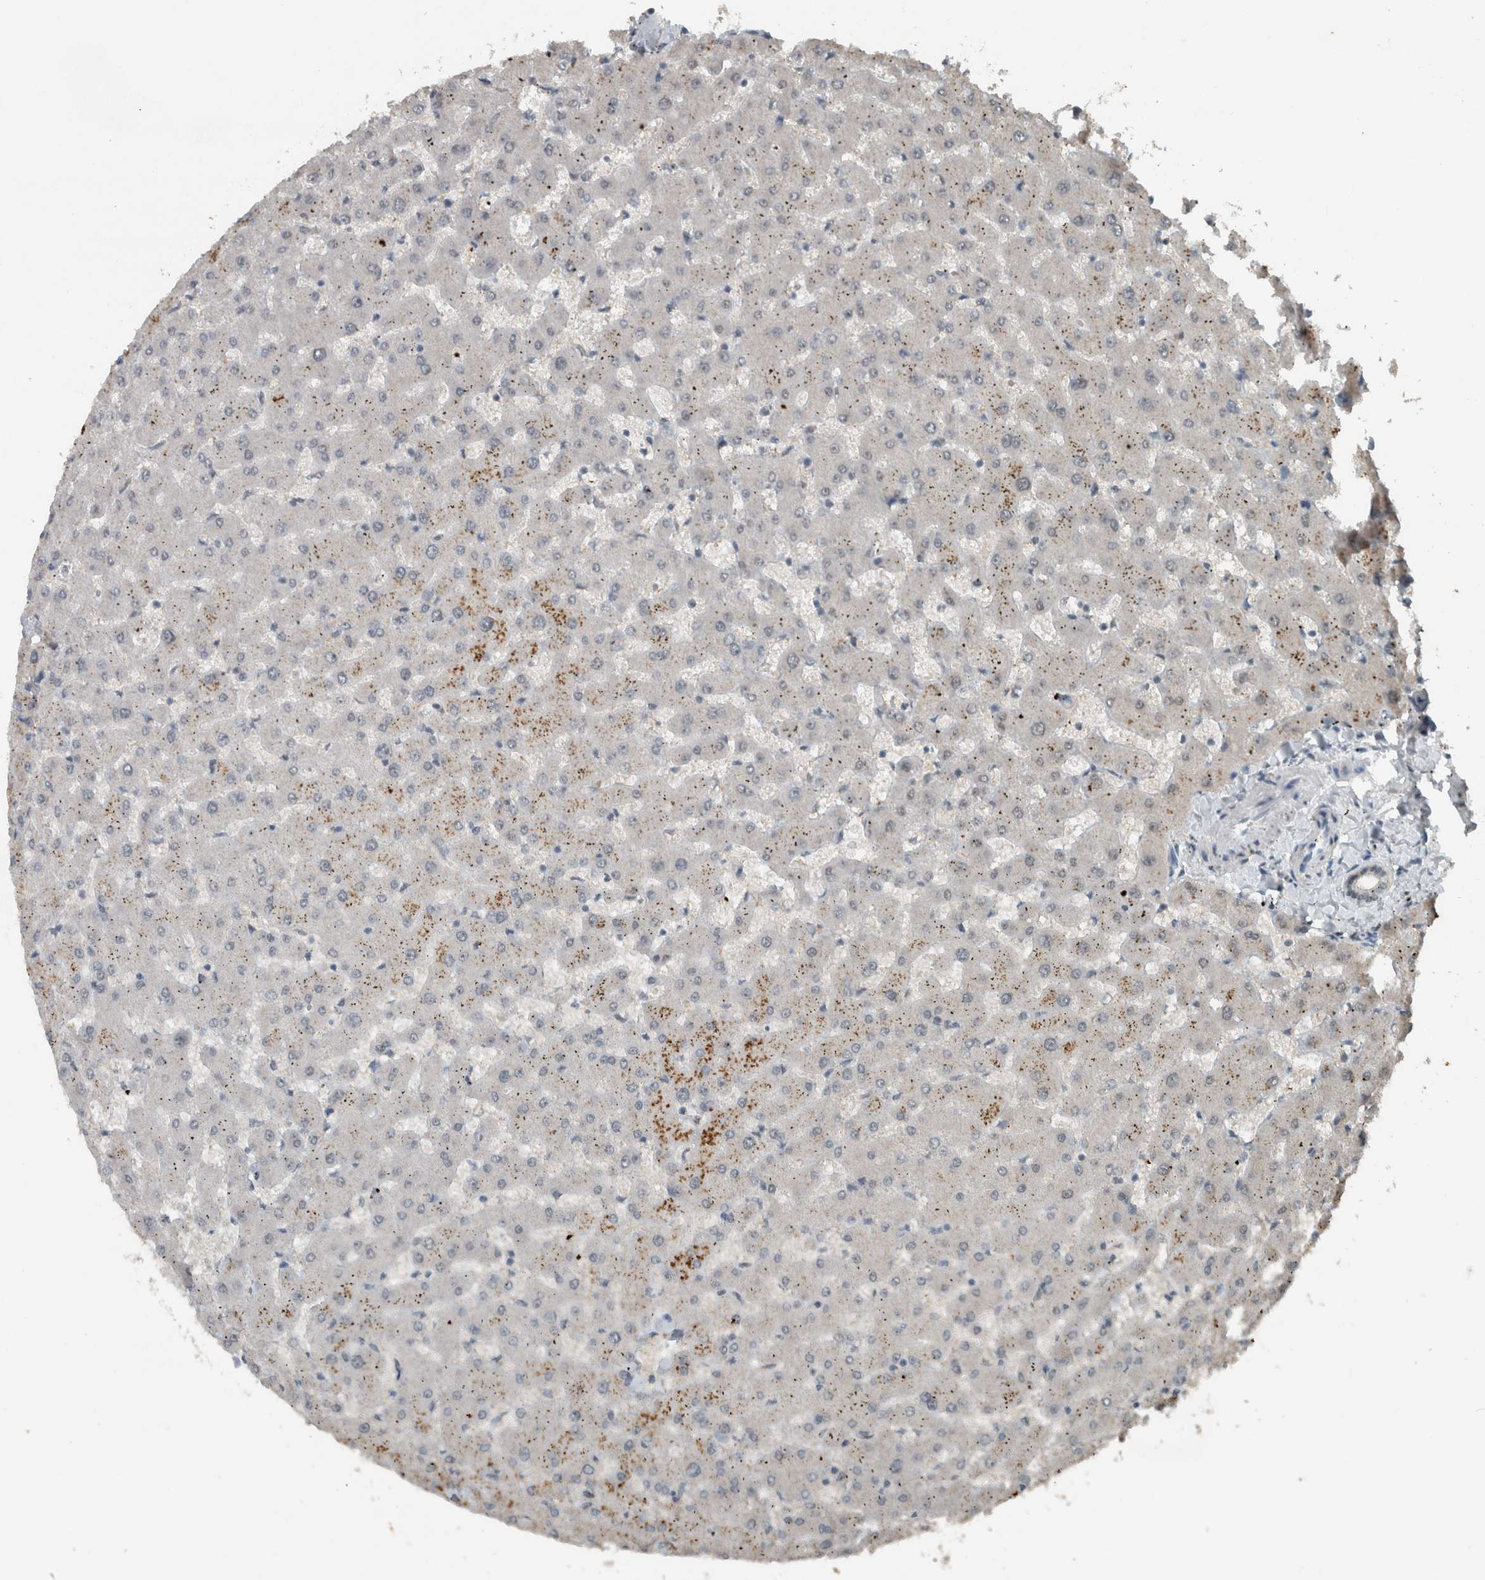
{"staining": {"intensity": "weak", "quantity": "<25%", "location": "nuclear"}, "tissue": "liver", "cell_type": "Cholangiocytes", "image_type": "normal", "snomed": [{"axis": "morphology", "description": "Normal tissue, NOS"}, {"axis": "topography", "description": "Liver"}], "caption": "High power microscopy histopathology image of an IHC histopathology image of unremarkable liver, revealing no significant staining in cholangiocytes. The staining is performed using DAB (3,3'-diaminobenzidine) brown chromogen with nuclei counter-stained in using hematoxylin.", "gene": "ZNF24", "patient": {"sex": "female", "age": 63}}